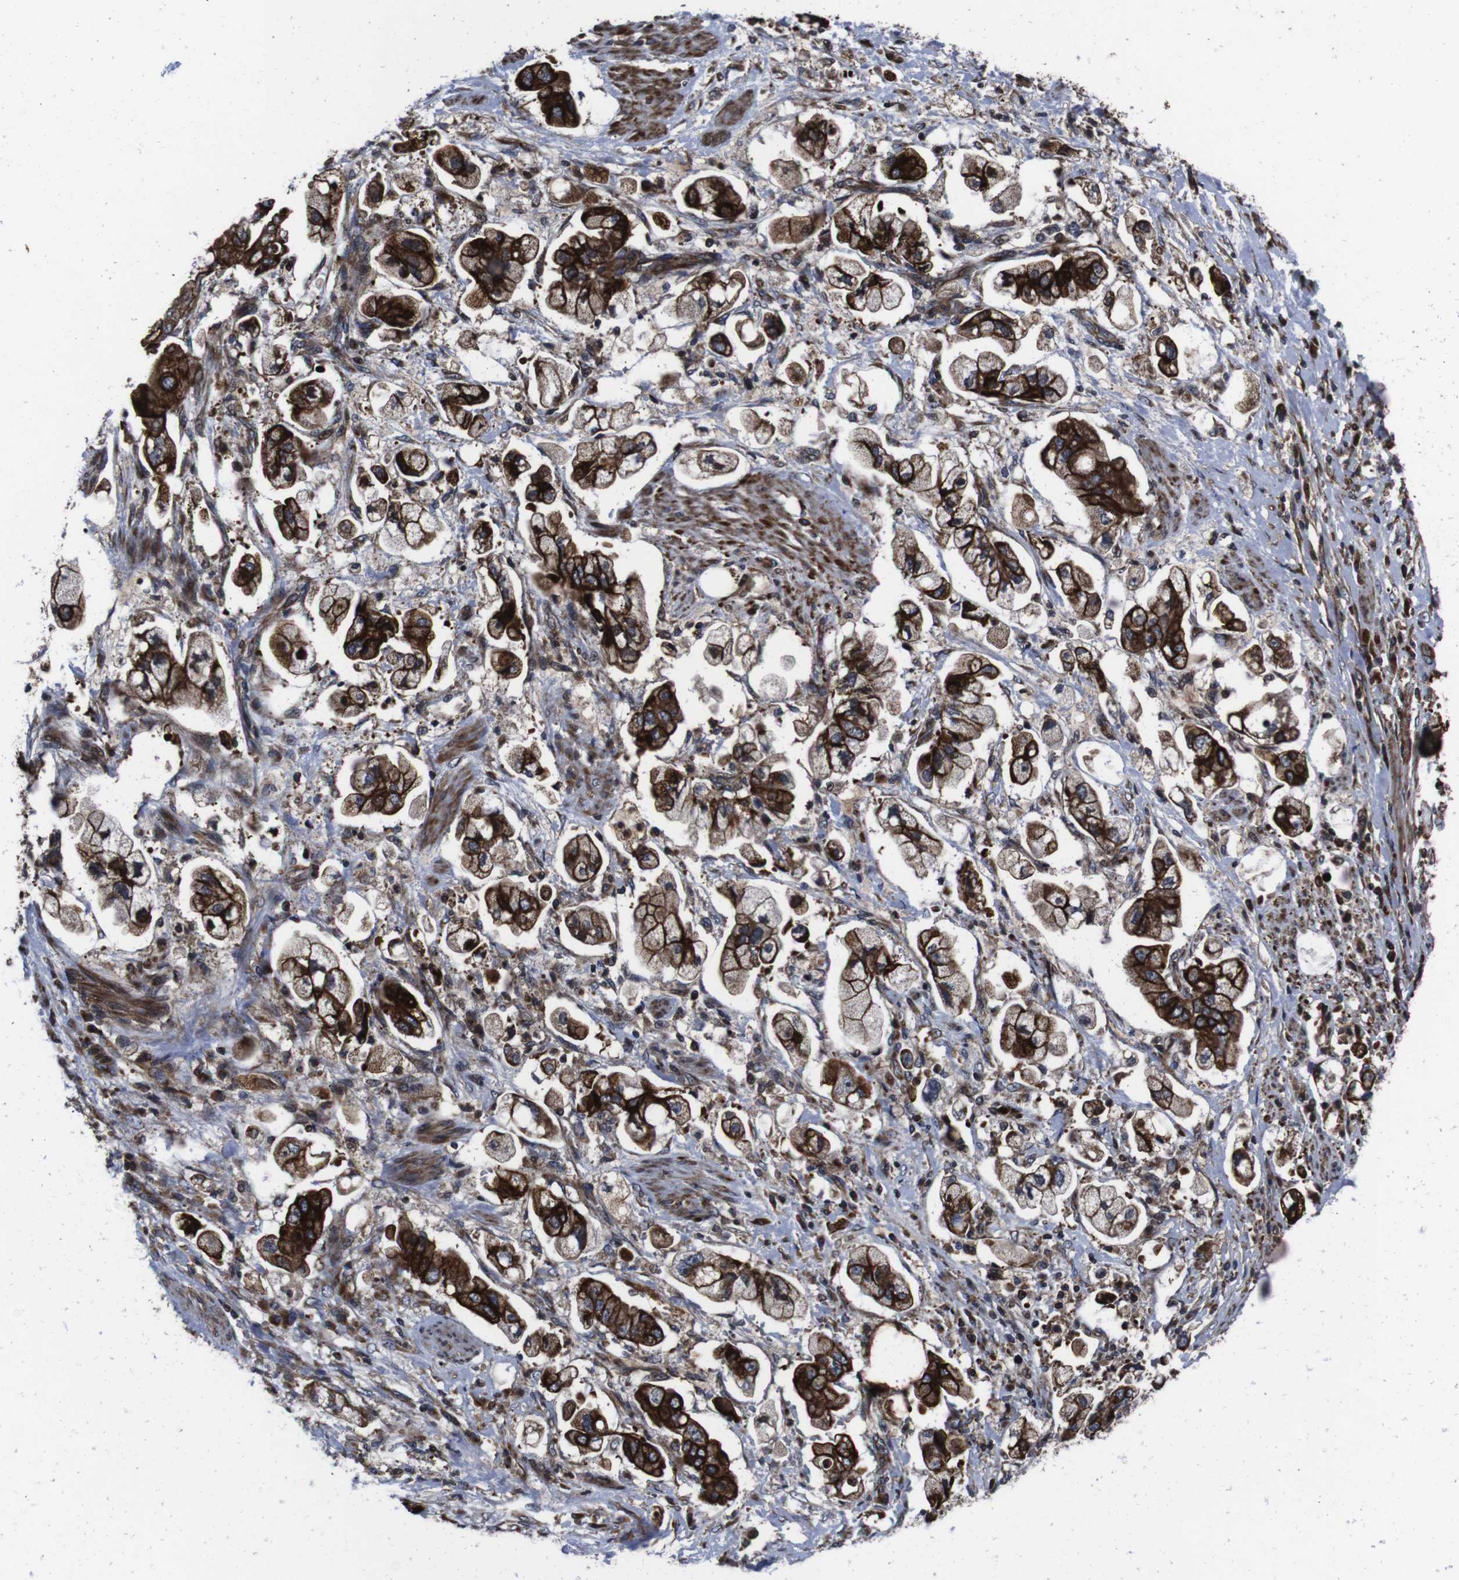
{"staining": {"intensity": "strong", "quantity": ">75%", "location": "cytoplasmic/membranous"}, "tissue": "stomach cancer", "cell_type": "Tumor cells", "image_type": "cancer", "snomed": [{"axis": "morphology", "description": "Adenocarcinoma, NOS"}, {"axis": "topography", "description": "Stomach"}], "caption": "The immunohistochemical stain labels strong cytoplasmic/membranous staining in tumor cells of adenocarcinoma (stomach) tissue.", "gene": "SMYD3", "patient": {"sex": "male", "age": 62}}